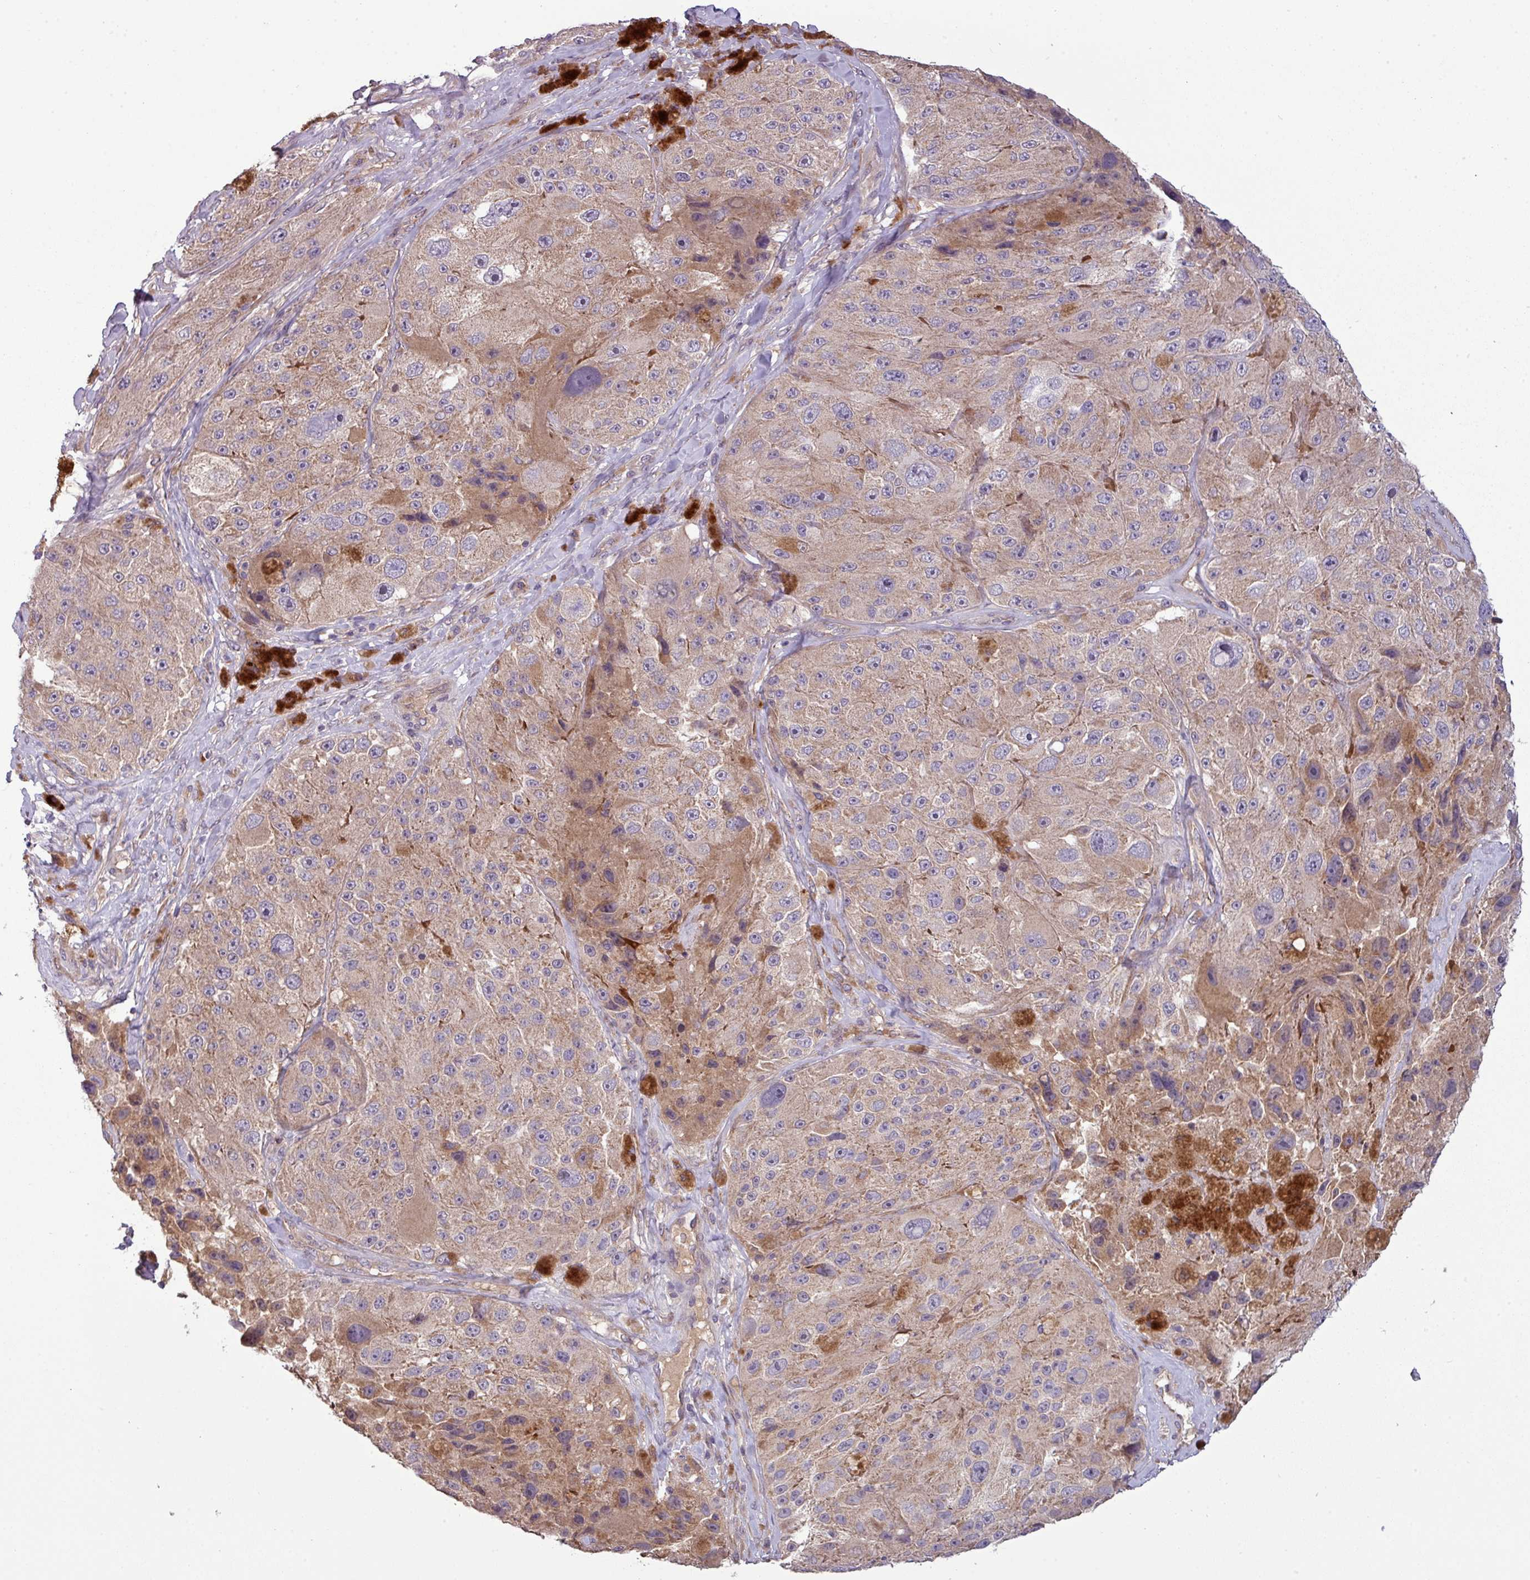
{"staining": {"intensity": "weak", "quantity": ">75%", "location": "cytoplasmic/membranous"}, "tissue": "melanoma", "cell_type": "Tumor cells", "image_type": "cancer", "snomed": [{"axis": "morphology", "description": "Malignant melanoma, Metastatic site"}, {"axis": "topography", "description": "Lymph node"}], "caption": "Malignant melanoma (metastatic site) was stained to show a protein in brown. There is low levels of weak cytoplasmic/membranous staining in approximately >75% of tumor cells. (brown staining indicates protein expression, while blue staining denotes nuclei).", "gene": "PAPLN", "patient": {"sex": "male", "age": 62}}